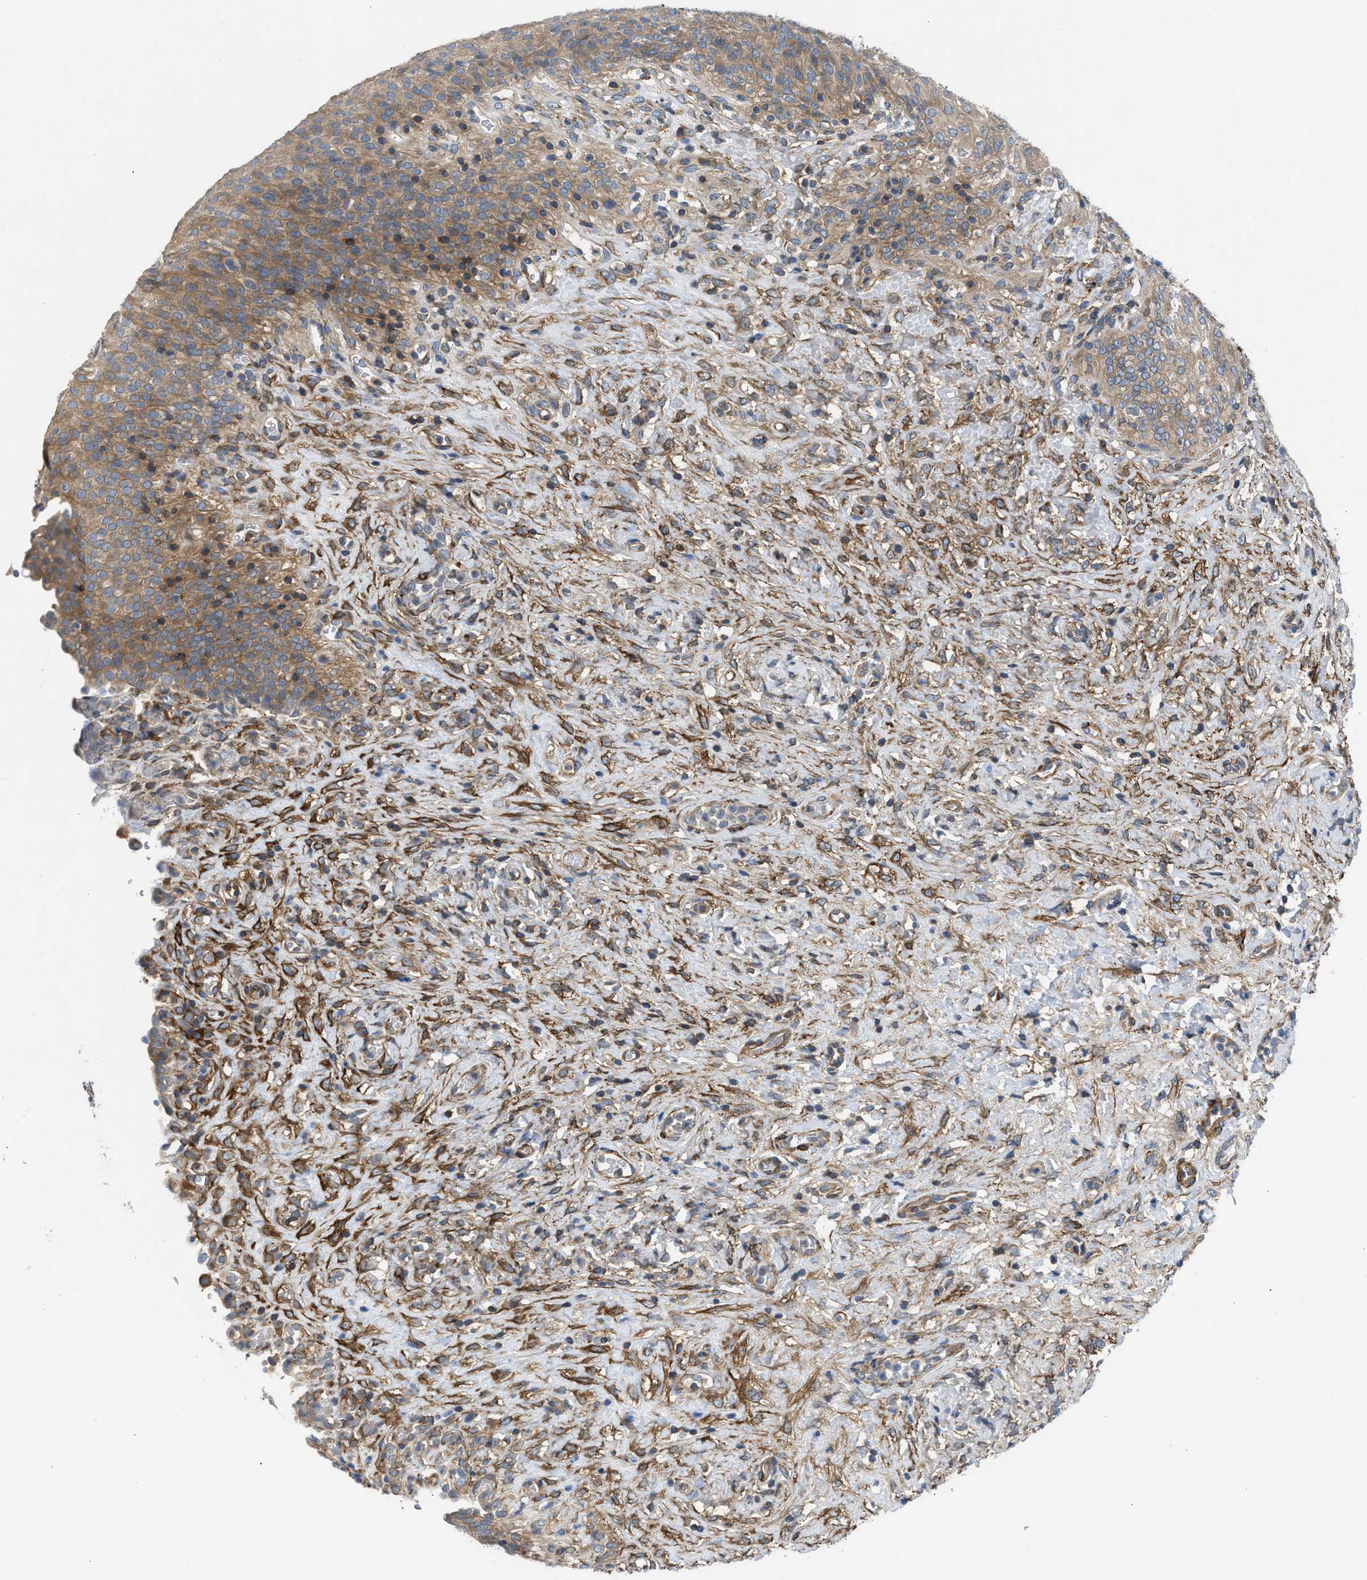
{"staining": {"intensity": "moderate", "quantity": ">75%", "location": "cytoplasmic/membranous"}, "tissue": "urinary bladder", "cell_type": "Urothelial cells", "image_type": "normal", "snomed": [{"axis": "morphology", "description": "Urothelial carcinoma, High grade"}, {"axis": "topography", "description": "Urinary bladder"}], "caption": "A high-resolution histopathology image shows immunohistochemistry (IHC) staining of benign urinary bladder, which shows moderate cytoplasmic/membranous expression in about >75% of urothelial cells. The staining is performed using DAB brown chromogen to label protein expression. The nuclei are counter-stained blue using hematoxylin.", "gene": "CHKB", "patient": {"sex": "male", "age": 46}}